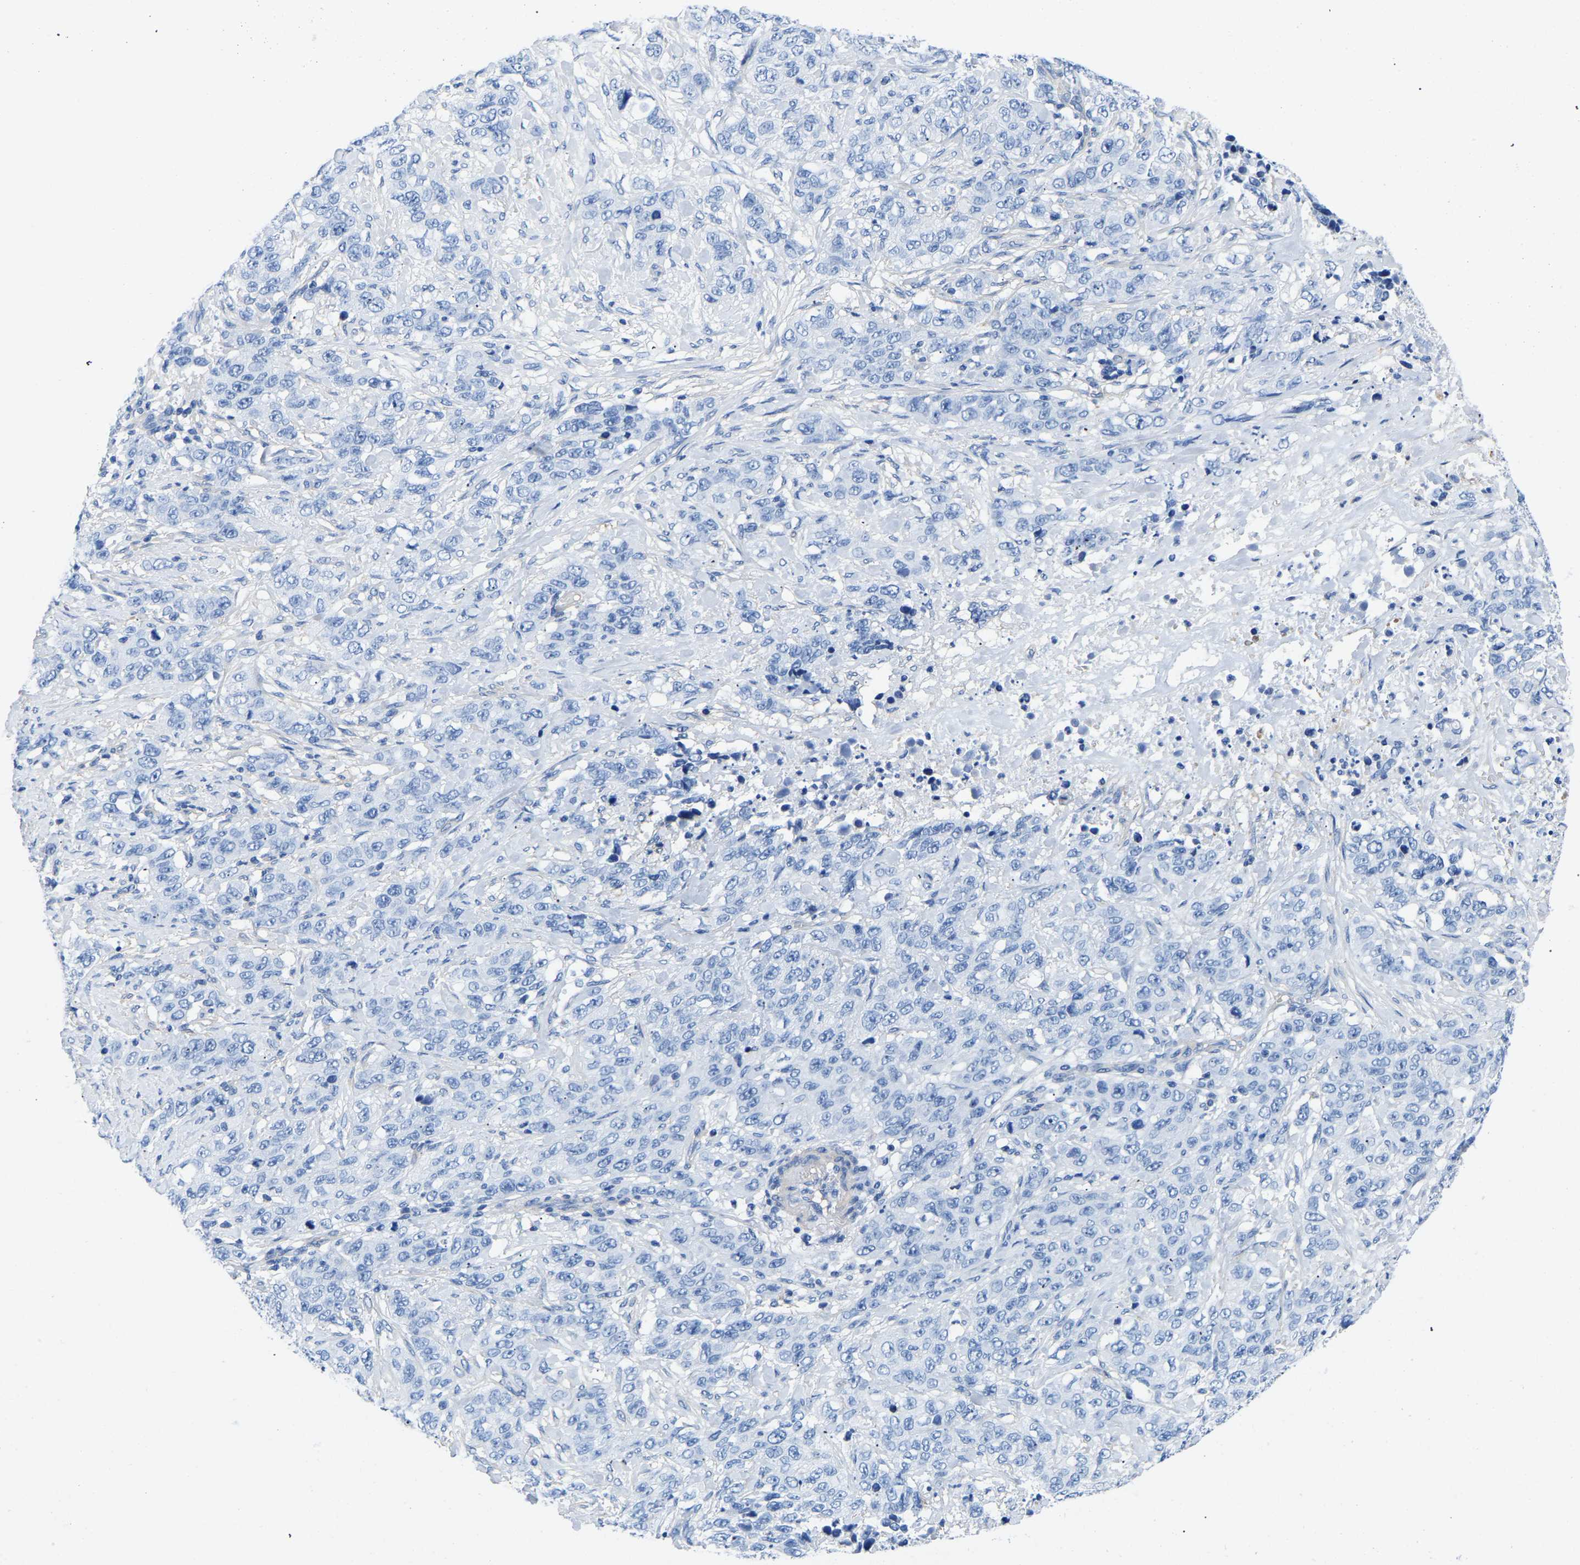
{"staining": {"intensity": "negative", "quantity": "none", "location": "none"}, "tissue": "stomach cancer", "cell_type": "Tumor cells", "image_type": "cancer", "snomed": [{"axis": "morphology", "description": "Adenocarcinoma, NOS"}, {"axis": "topography", "description": "Stomach"}], "caption": "Stomach adenocarcinoma stained for a protein using IHC demonstrates no staining tumor cells.", "gene": "UPK3A", "patient": {"sex": "male", "age": 48}}